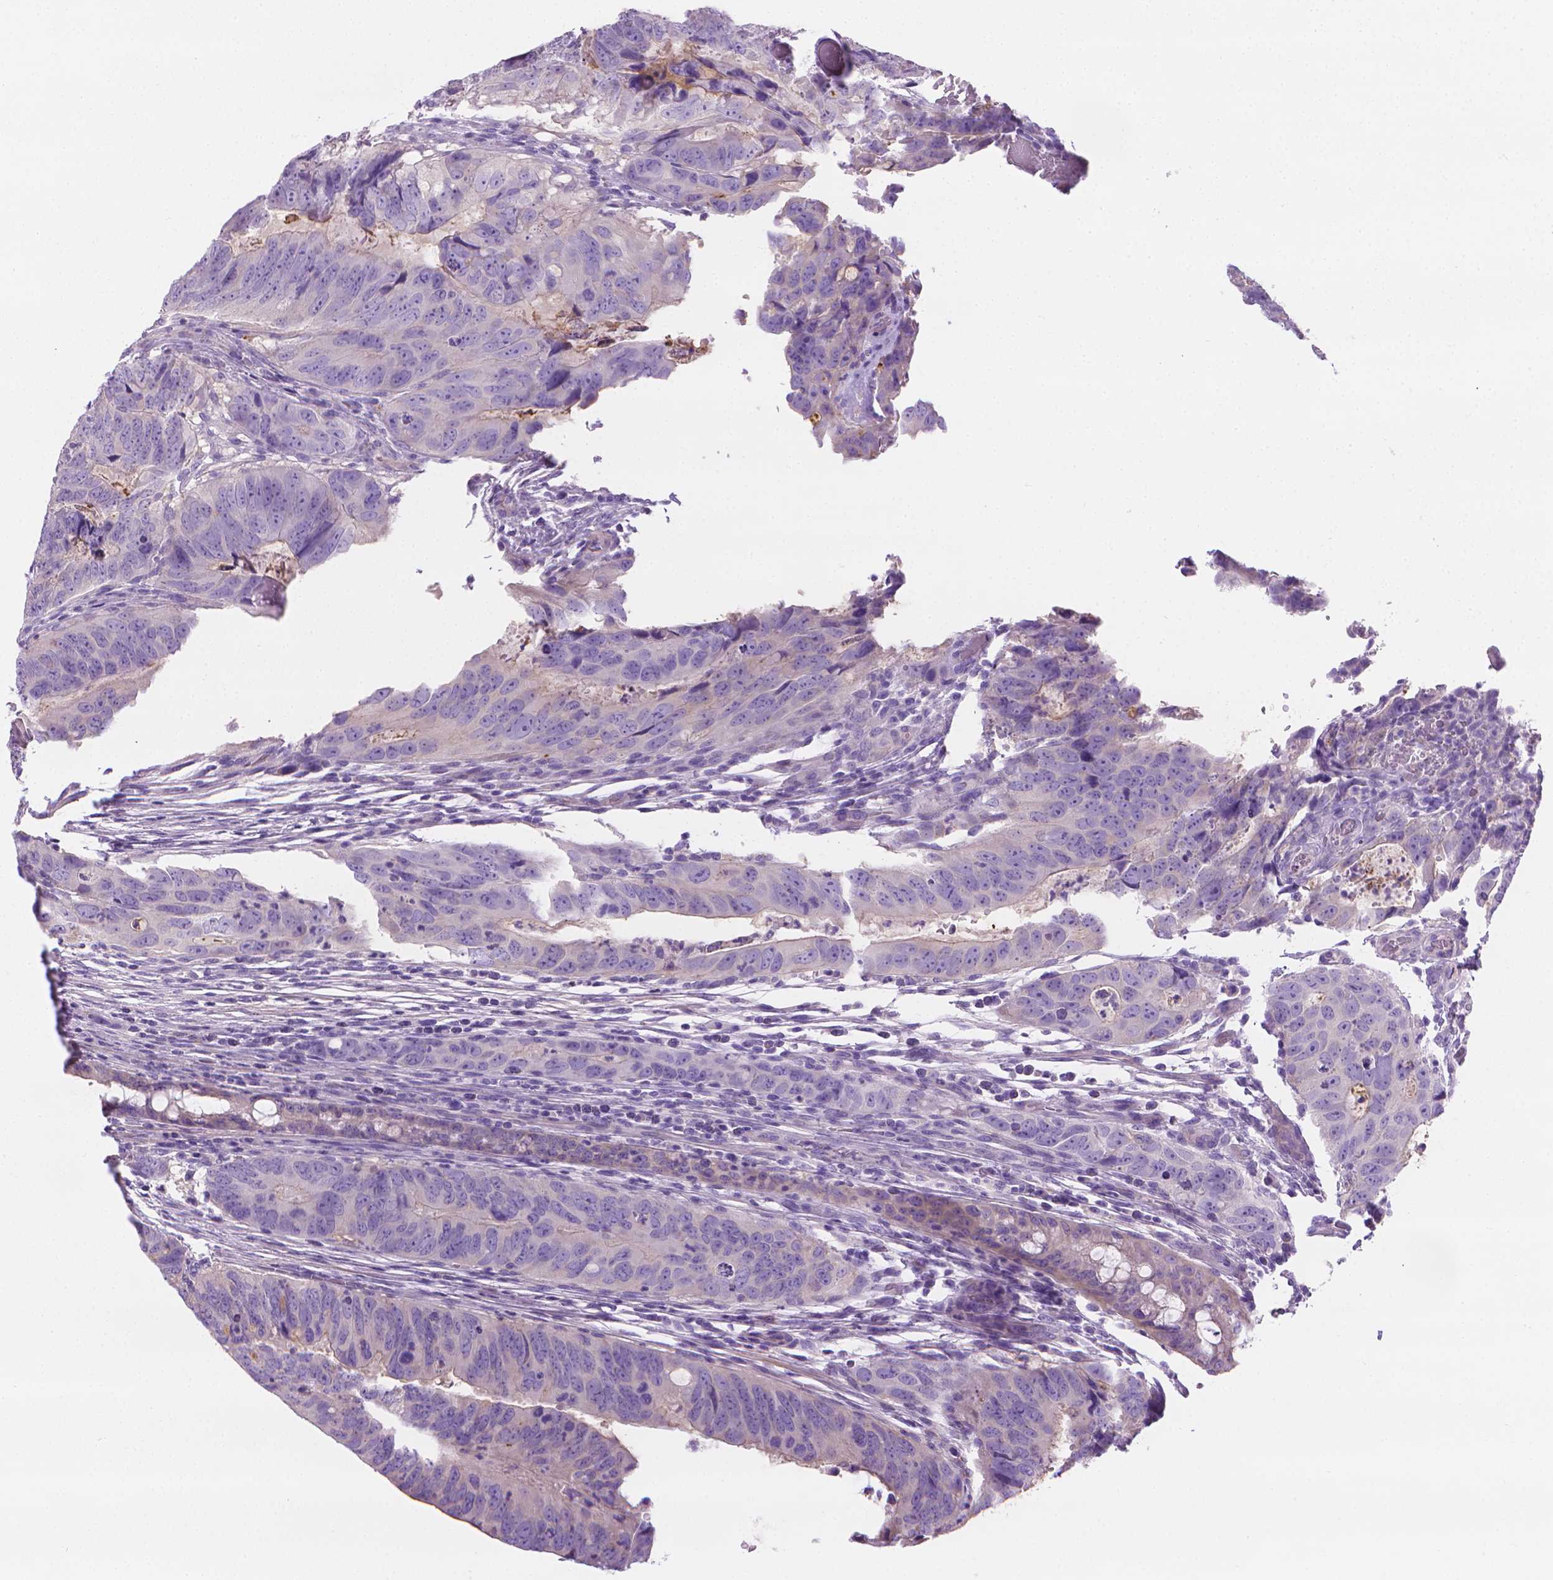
{"staining": {"intensity": "negative", "quantity": "none", "location": "none"}, "tissue": "colorectal cancer", "cell_type": "Tumor cells", "image_type": "cancer", "snomed": [{"axis": "morphology", "description": "Adenocarcinoma, NOS"}, {"axis": "topography", "description": "Colon"}], "caption": "The photomicrograph exhibits no staining of tumor cells in adenocarcinoma (colorectal).", "gene": "FASN", "patient": {"sex": "male", "age": 79}}